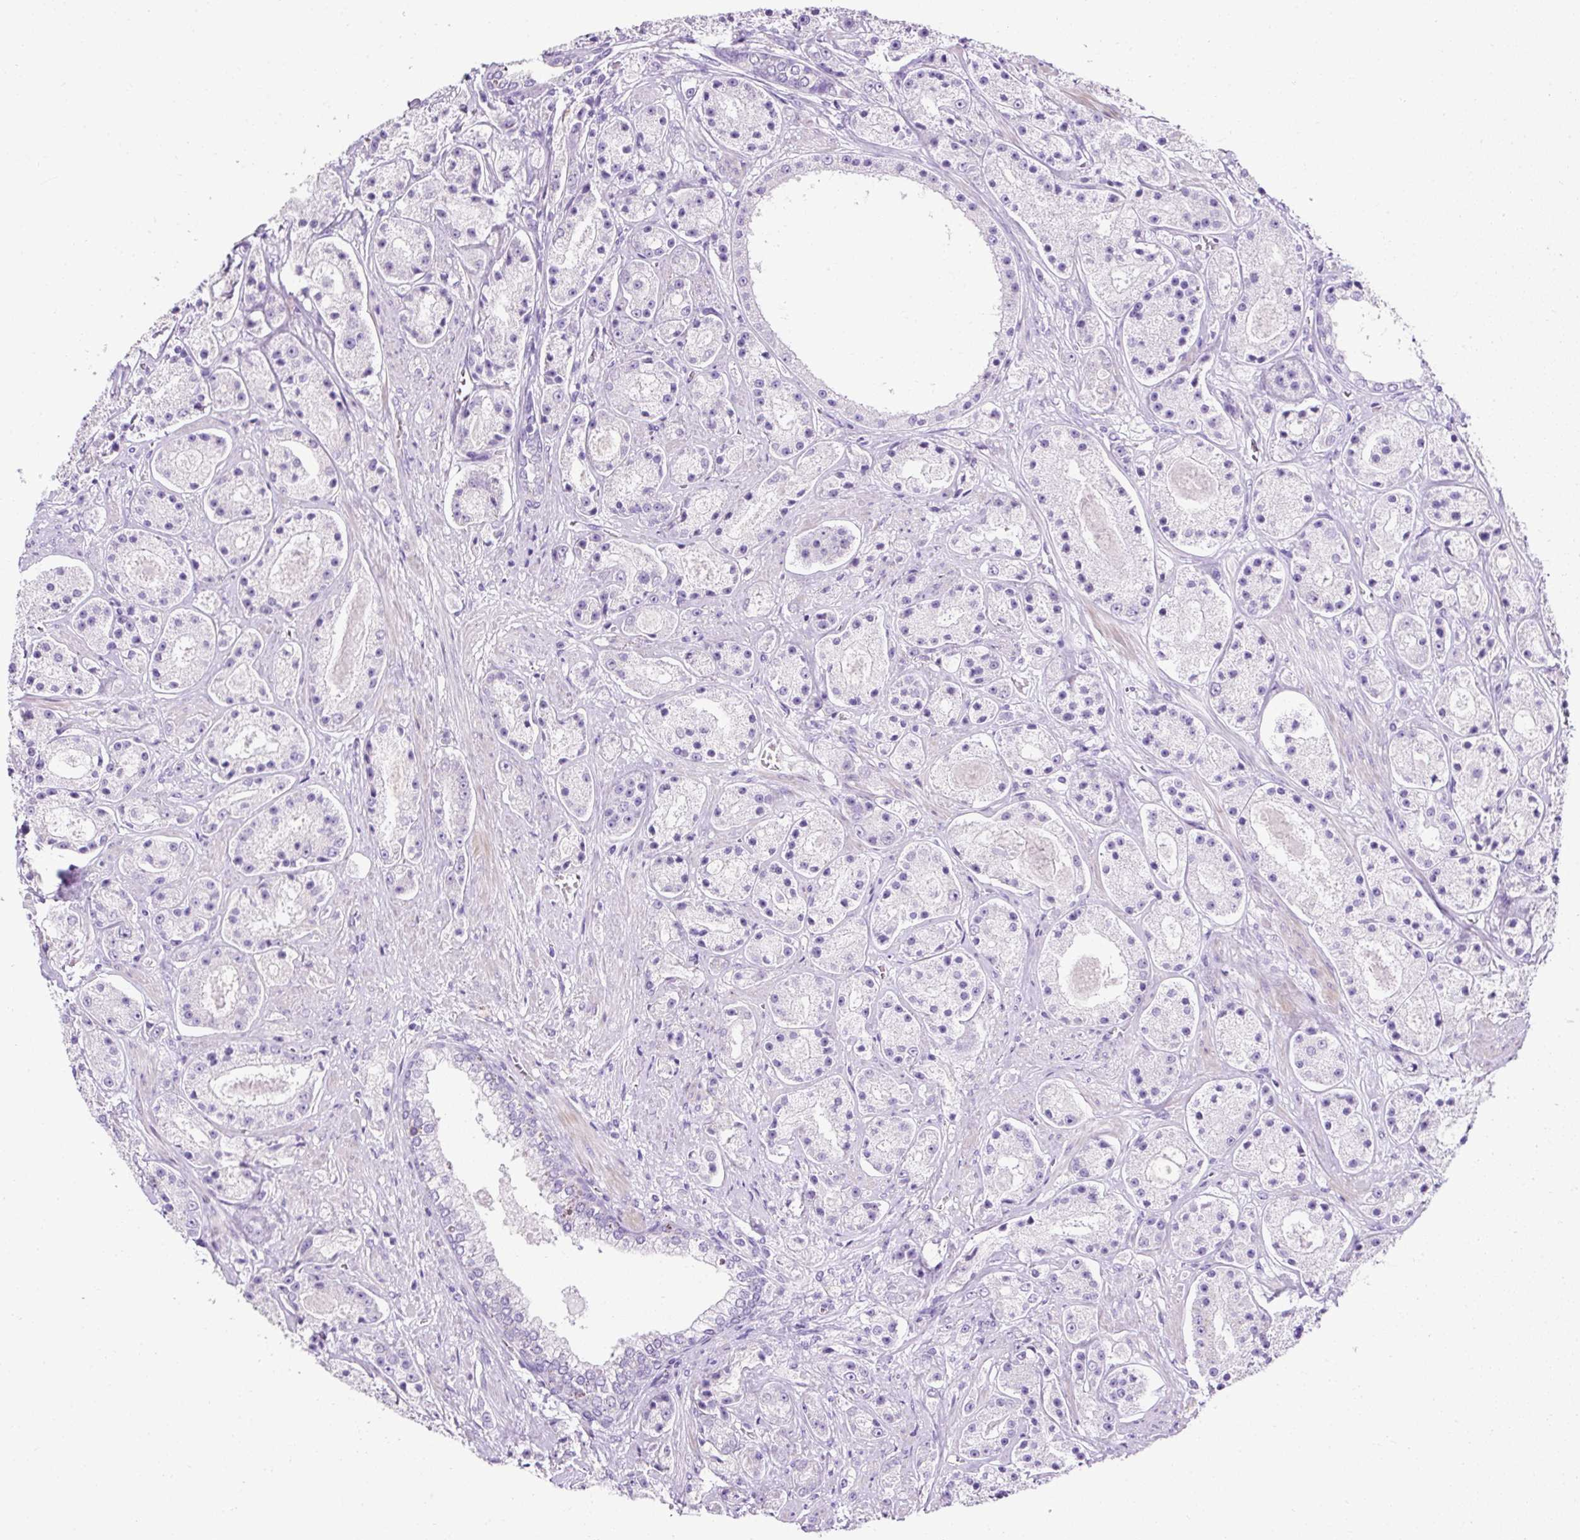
{"staining": {"intensity": "negative", "quantity": "none", "location": "none"}, "tissue": "prostate cancer", "cell_type": "Tumor cells", "image_type": "cancer", "snomed": [{"axis": "morphology", "description": "Adenocarcinoma, High grade"}, {"axis": "topography", "description": "Prostate"}], "caption": "Immunohistochemistry image of human high-grade adenocarcinoma (prostate) stained for a protein (brown), which reveals no staining in tumor cells. (DAB (3,3'-diaminobenzidine) immunohistochemistry (IHC) visualized using brightfield microscopy, high magnification).", "gene": "C2CD4C", "patient": {"sex": "male", "age": 67}}